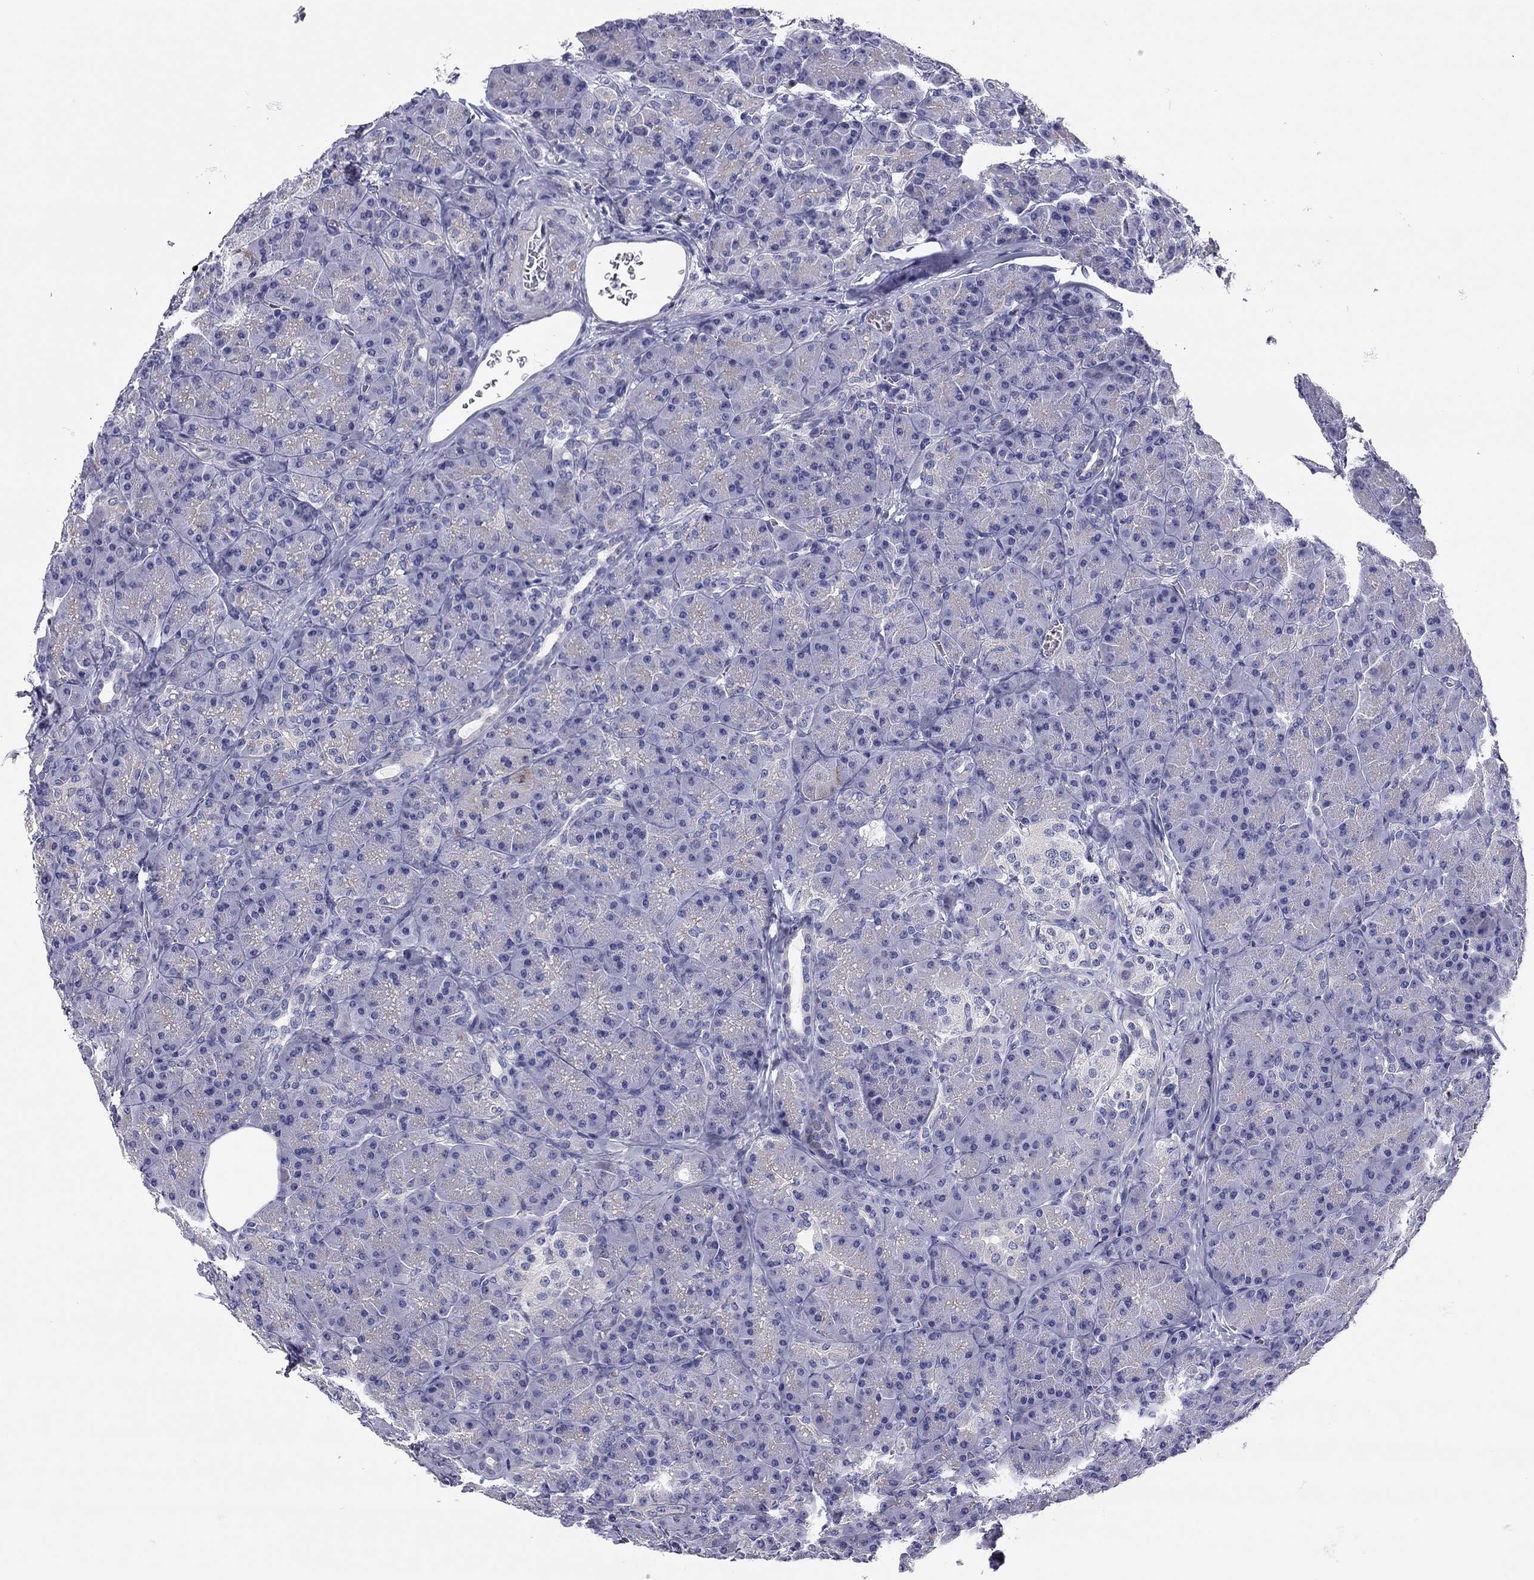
{"staining": {"intensity": "negative", "quantity": "none", "location": "none"}, "tissue": "pancreas", "cell_type": "Exocrine glandular cells", "image_type": "normal", "snomed": [{"axis": "morphology", "description": "Normal tissue, NOS"}, {"axis": "topography", "description": "Pancreas"}], "caption": "Immunohistochemical staining of normal pancreas exhibits no significant expression in exocrine glandular cells.", "gene": "SCARB1", "patient": {"sex": "male", "age": 57}}